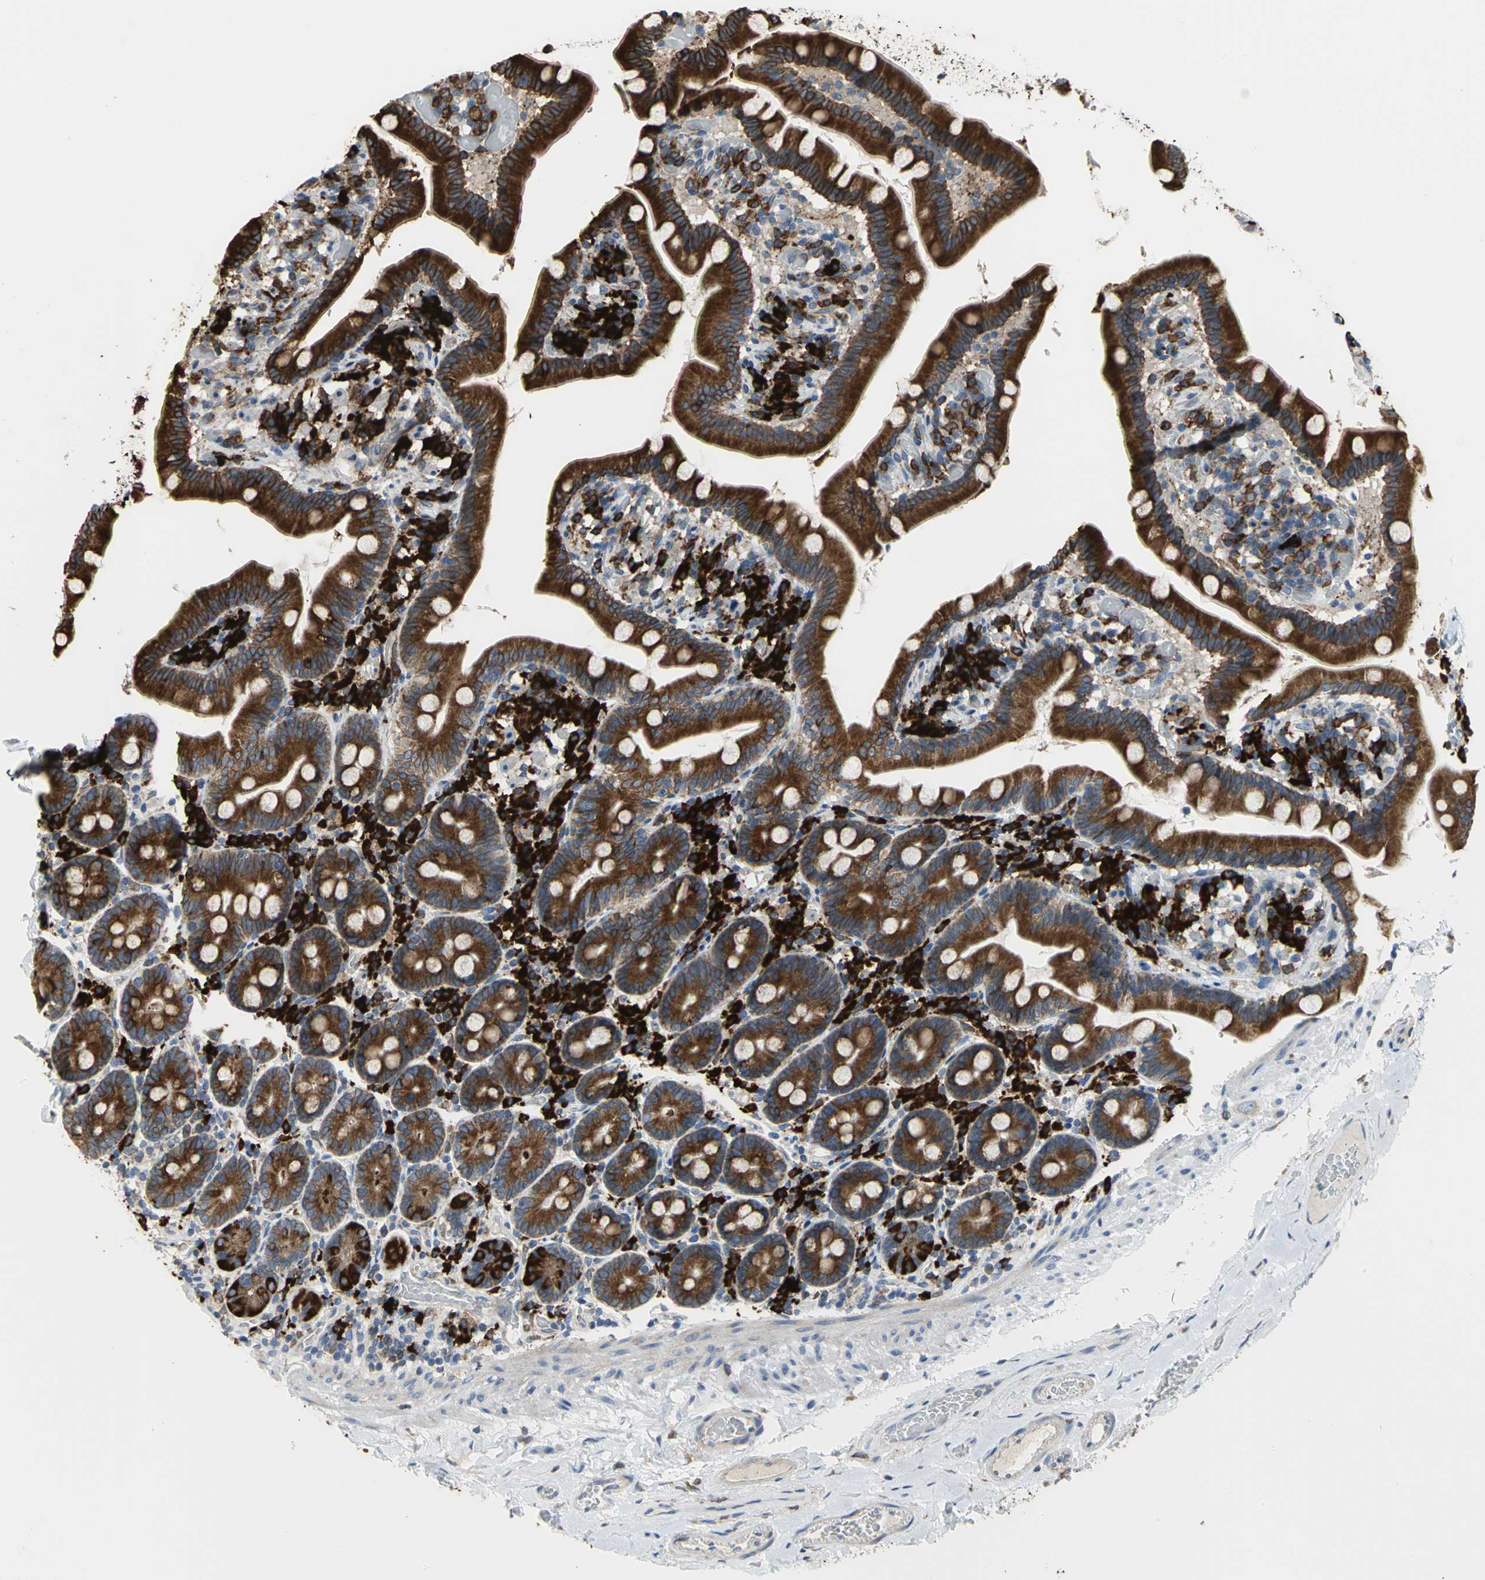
{"staining": {"intensity": "strong", "quantity": ">75%", "location": "cytoplasmic/membranous"}, "tissue": "duodenum", "cell_type": "Glandular cells", "image_type": "normal", "snomed": [{"axis": "morphology", "description": "Normal tissue, NOS"}, {"axis": "topography", "description": "Duodenum"}], "caption": "A histopathology image of duodenum stained for a protein exhibits strong cytoplasmic/membranous brown staining in glandular cells.", "gene": "SDF2L1", "patient": {"sex": "male", "age": 66}}